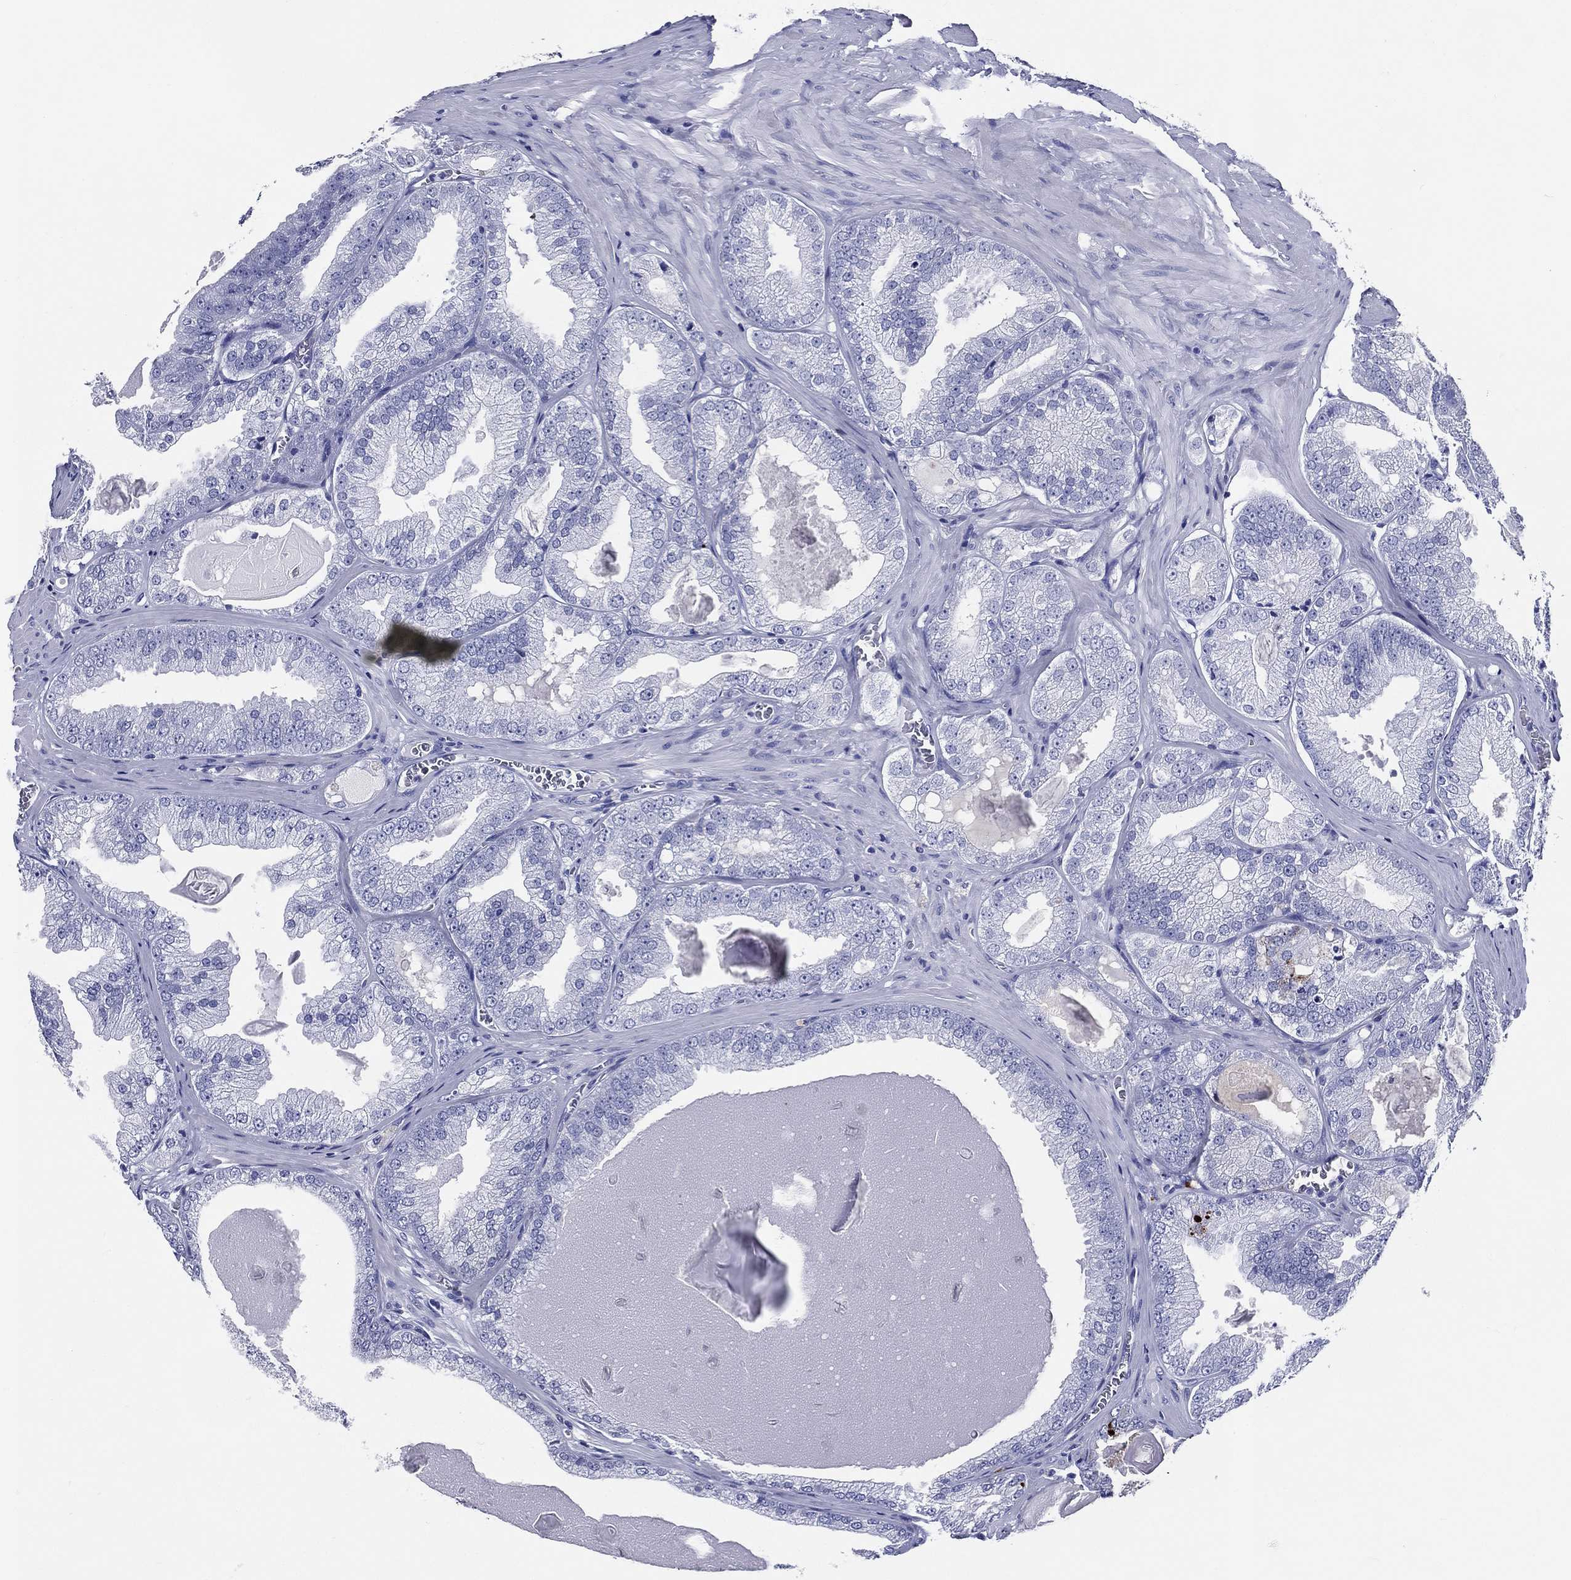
{"staining": {"intensity": "negative", "quantity": "none", "location": "none"}, "tissue": "prostate cancer", "cell_type": "Tumor cells", "image_type": "cancer", "snomed": [{"axis": "morphology", "description": "Adenocarcinoma, Low grade"}, {"axis": "topography", "description": "Prostate"}], "caption": "There is no significant staining in tumor cells of prostate cancer (adenocarcinoma (low-grade)). (DAB IHC visualized using brightfield microscopy, high magnification).", "gene": "ACE2", "patient": {"sex": "male", "age": 72}}